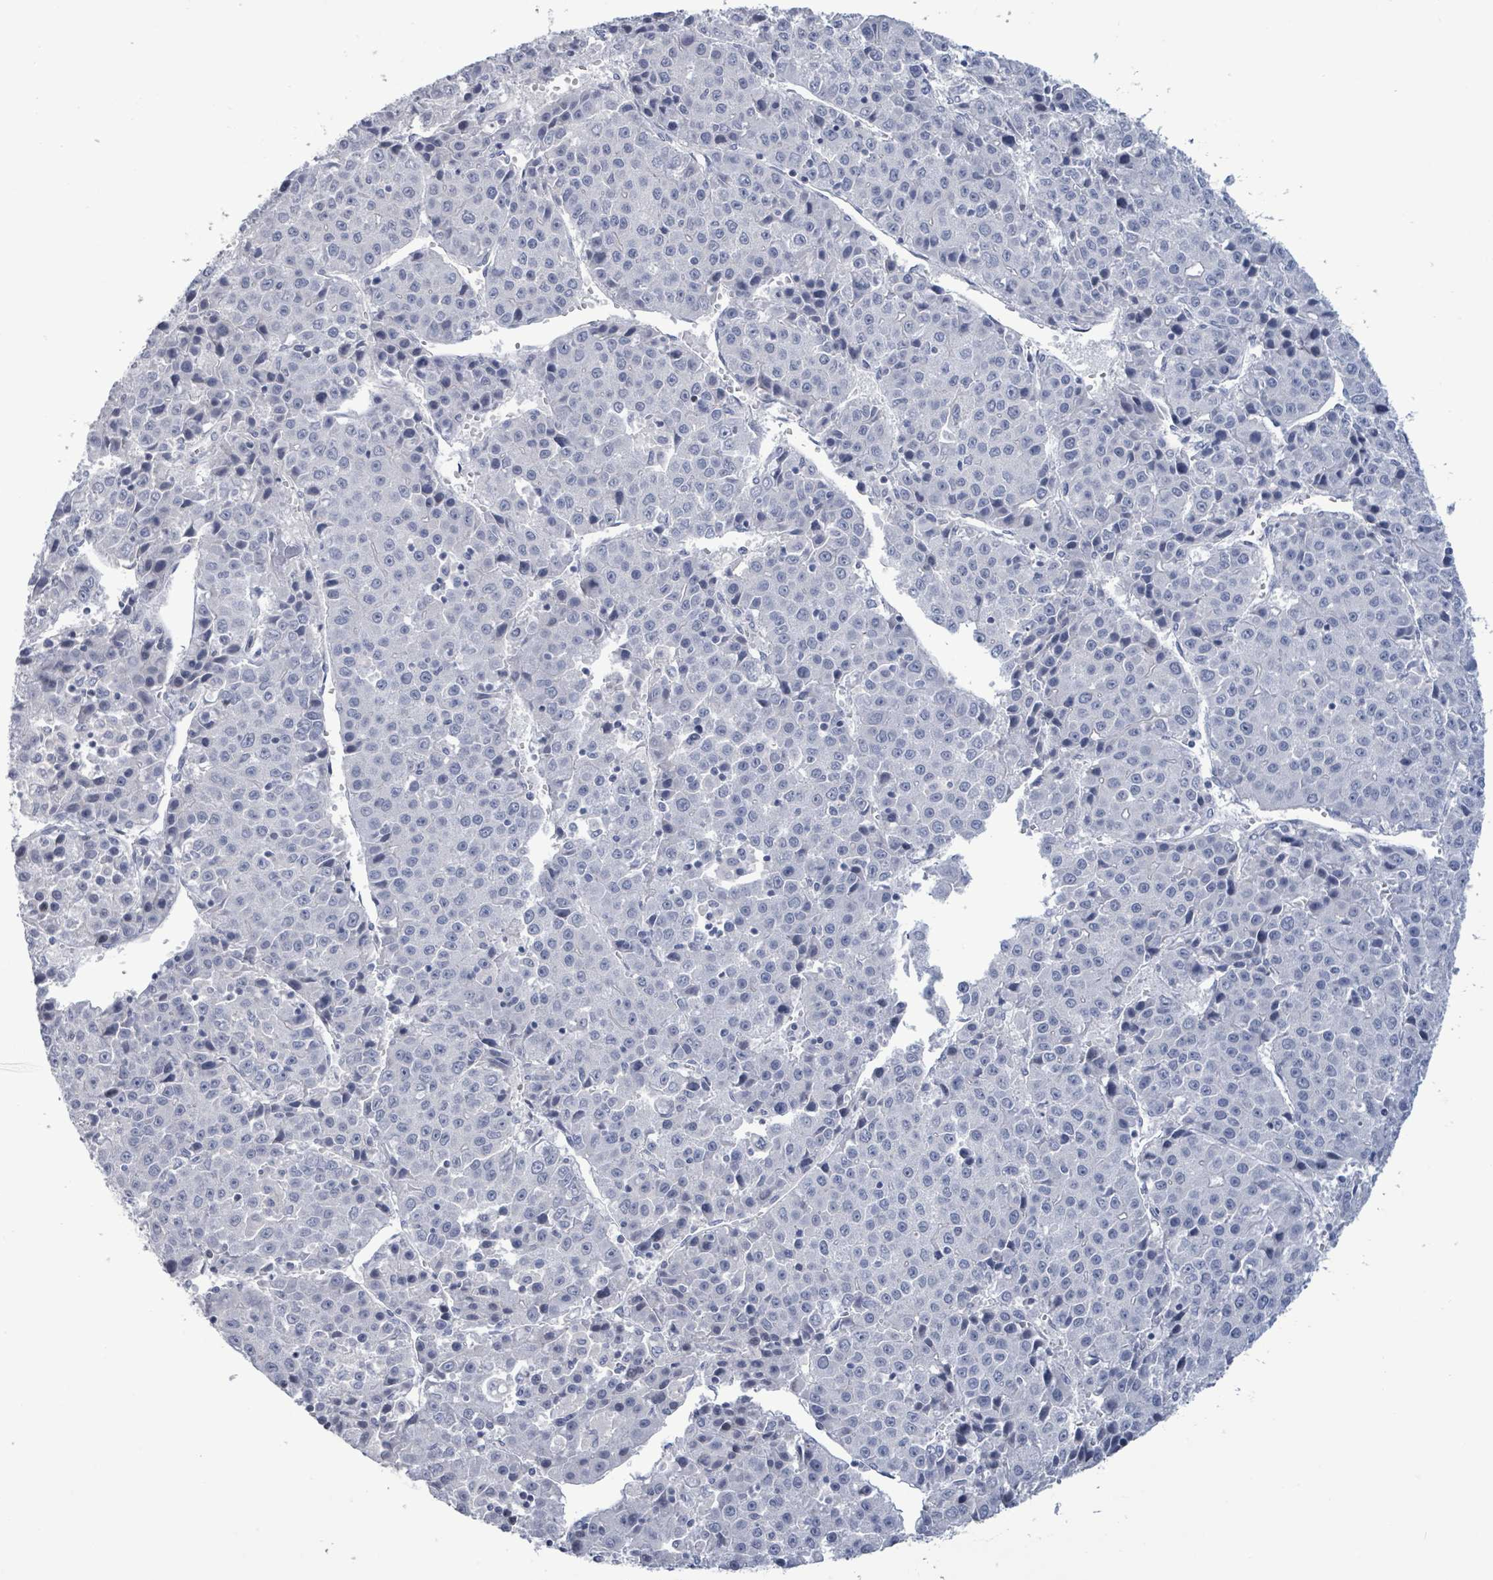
{"staining": {"intensity": "negative", "quantity": "none", "location": "none"}, "tissue": "liver cancer", "cell_type": "Tumor cells", "image_type": "cancer", "snomed": [{"axis": "morphology", "description": "Carcinoma, Hepatocellular, NOS"}, {"axis": "topography", "description": "Liver"}], "caption": "Immunohistochemistry (IHC) image of neoplastic tissue: human liver cancer (hepatocellular carcinoma) stained with DAB (3,3'-diaminobenzidine) reveals no significant protein staining in tumor cells. The staining was performed using DAB to visualize the protein expression in brown, while the nuclei were stained in blue with hematoxylin (Magnification: 20x).", "gene": "NTN3", "patient": {"sex": "female", "age": 53}}